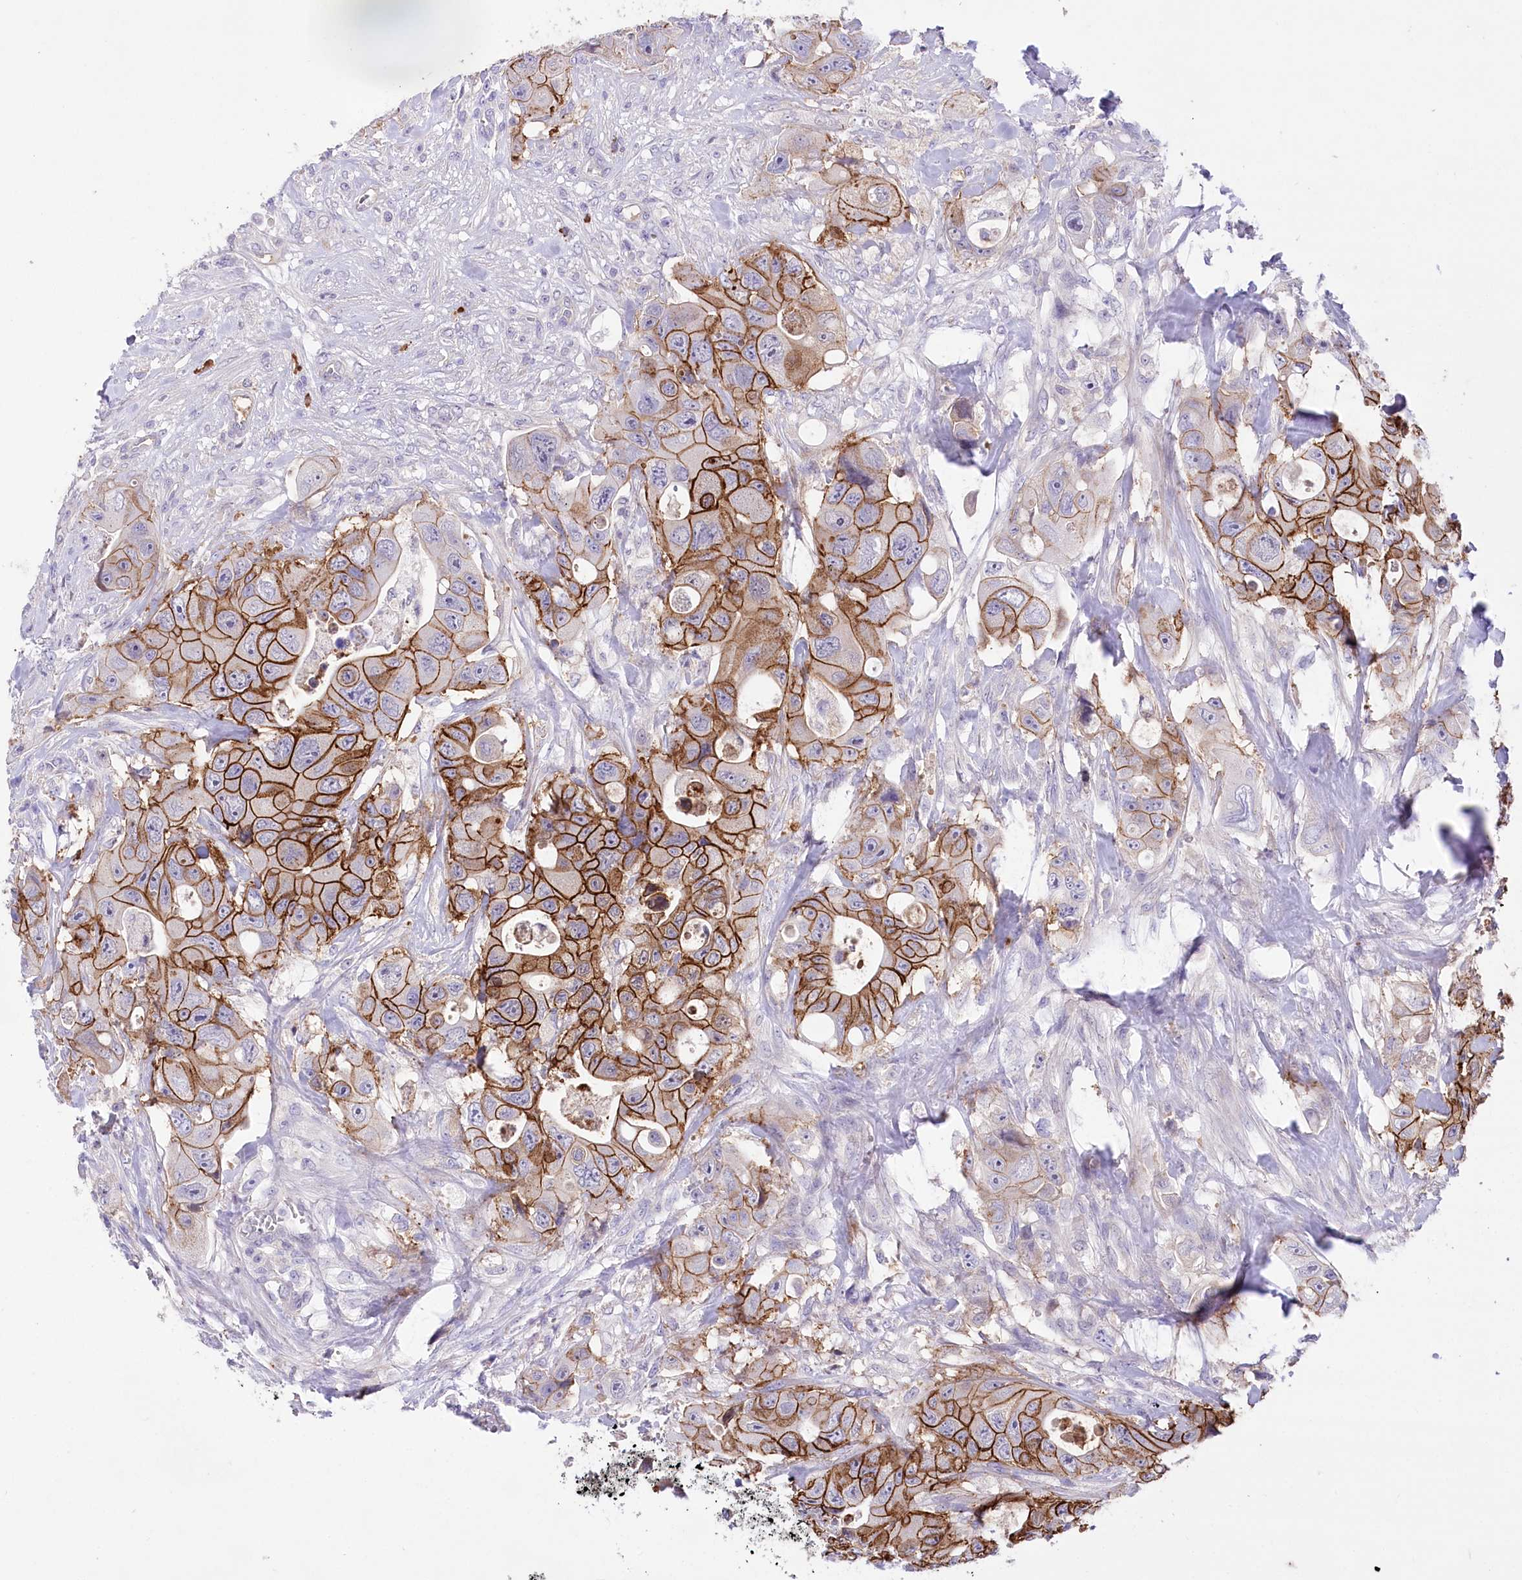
{"staining": {"intensity": "strong", "quantity": "25%-75%", "location": "cytoplasmic/membranous"}, "tissue": "colorectal cancer", "cell_type": "Tumor cells", "image_type": "cancer", "snomed": [{"axis": "morphology", "description": "Adenocarcinoma, NOS"}, {"axis": "topography", "description": "Colon"}], "caption": "This image exhibits IHC staining of colorectal cancer, with high strong cytoplasmic/membranous positivity in approximately 25%-75% of tumor cells.", "gene": "CEP164", "patient": {"sex": "female", "age": 46}}